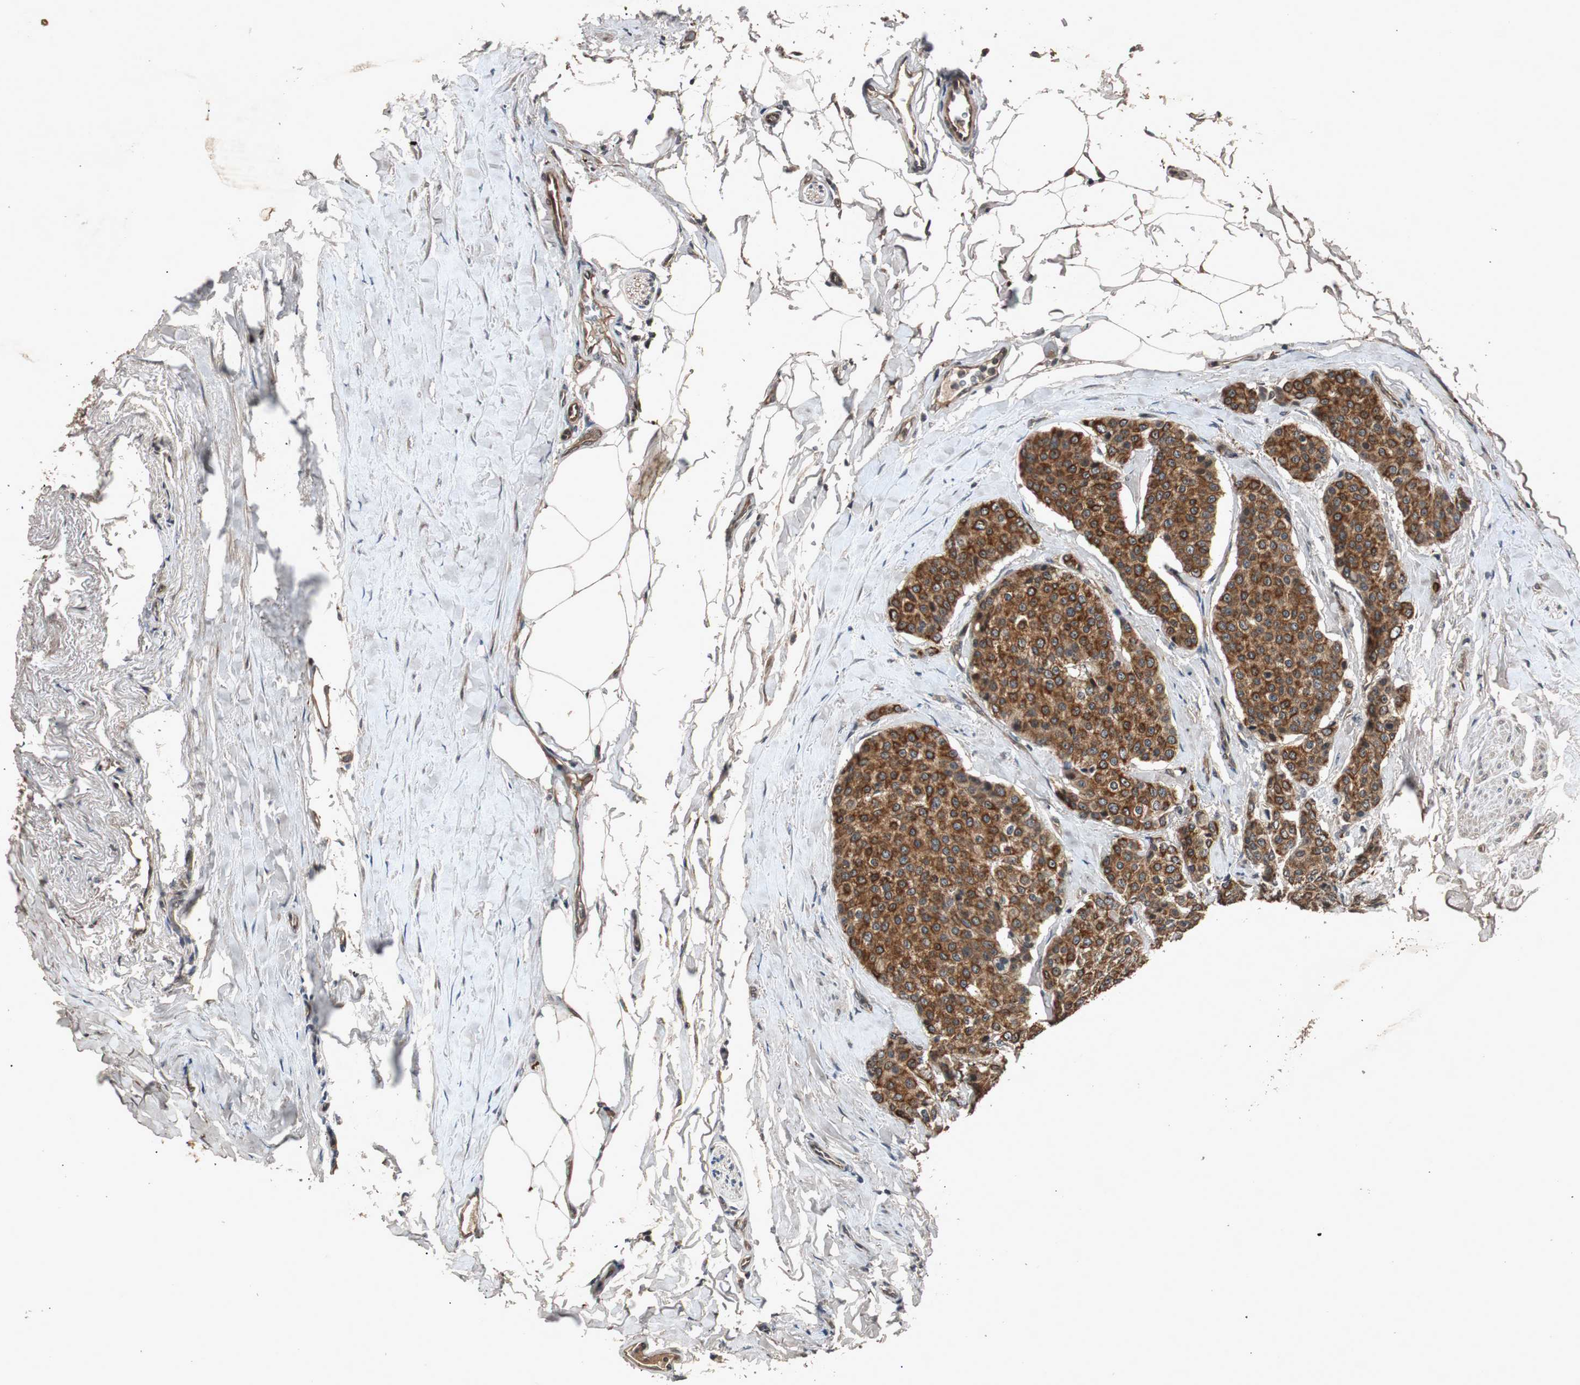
{"staining": {"intensity": "strong", "quantity": ">75%", "location": "cytoplasmic/membranous"}, "tissue": "carcinoid", "cell_type": "Tumor cells", "image_type": "cancer", "snomed": [{"axis": "morphology", "description": "Carcinoid, malignant, NOS"}, {"axis": "topography", "description": "Colon"}], "caption": "Carcinoid stained with immunohistochemistry (IHC) shows strong cytoplasmic/membranous positivity in about >75% of tumor cells.", "gene": "SLIT2", "patient": {"sex": "female", "age": 61}}